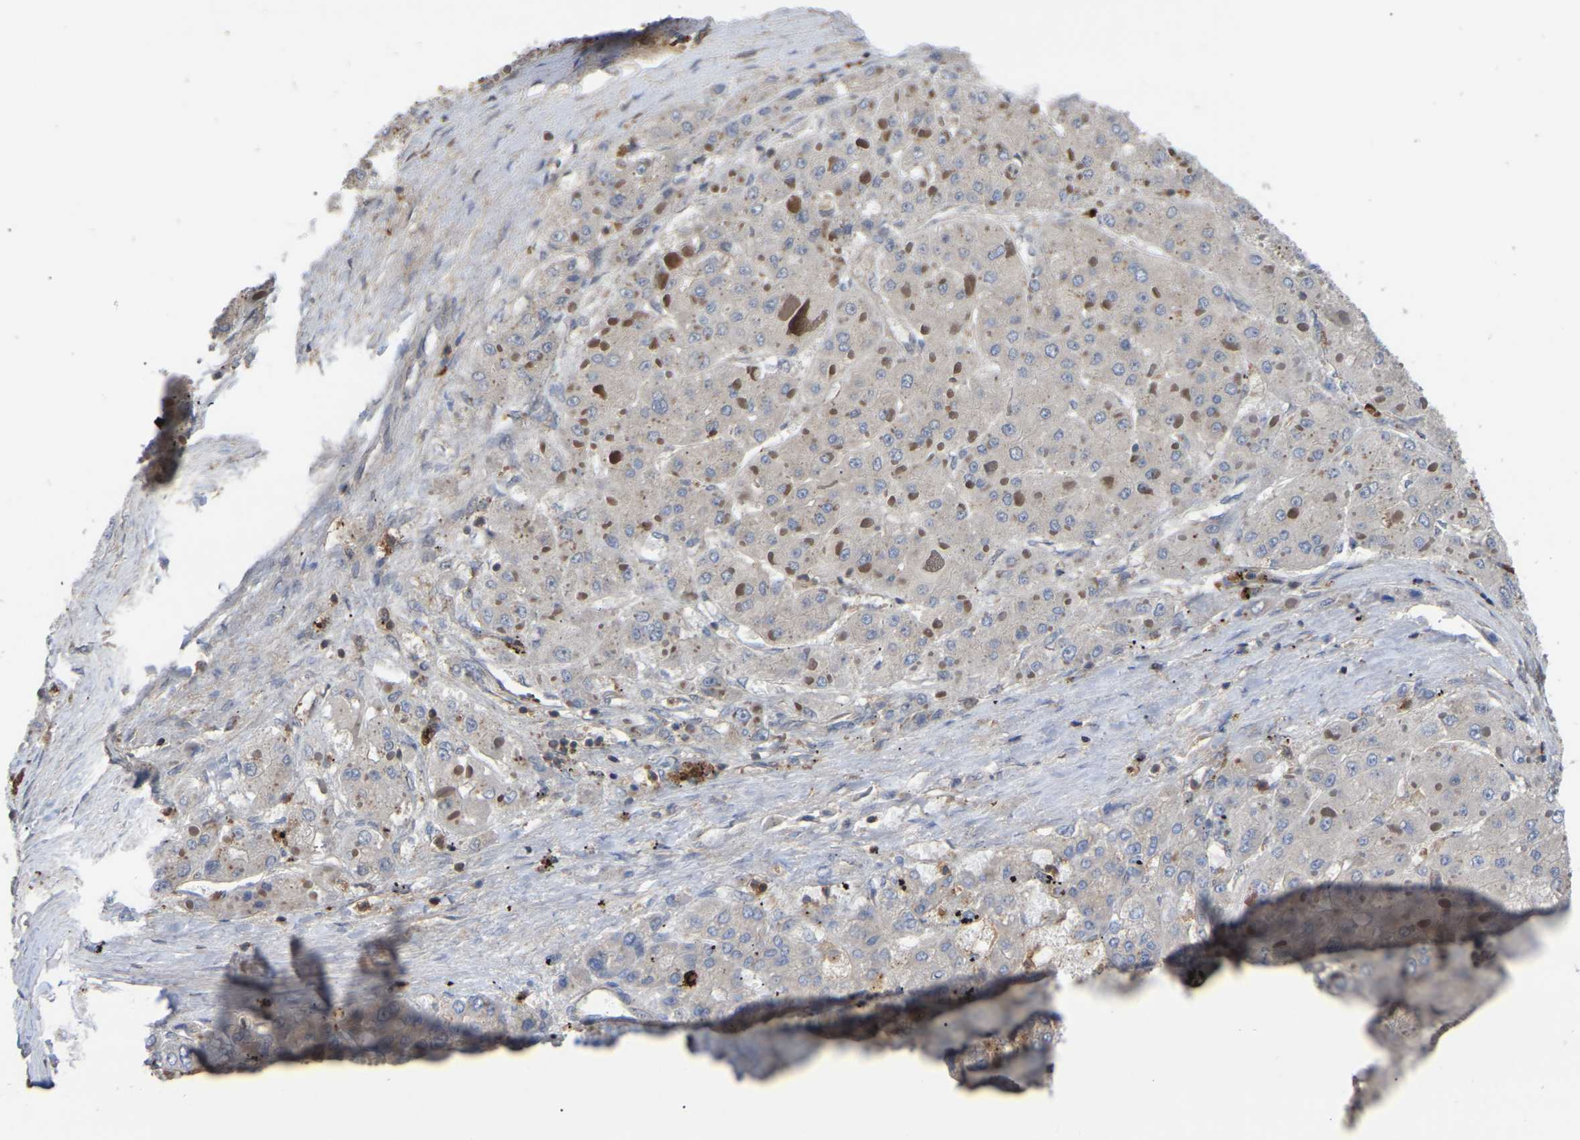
{"staining": {"intensity": "negative", "quantity": "none", "location": "none"}, "tissue": "liver cancer", "cell_type": "Tumor cells", "image_type": "cancer", "snomed": [{"axis": "morphology", "description": "Carcinoma, Hepatocellular, NOS"}, {"axis": "topography", "description": "Liver"}], "caption": "IHC micrograph of neoplastic tissue: human liver cancer (hepatocellular carcinoma) stained with DAB (3,3'-diaminobenzidine) reveals no significant protein expression in tumor cells. (DAB (3,3'-diaminobenzidine) immunohistochemistry visualized using brightfield microscopy, high magnification).", "gene": "CIT", "patient": {"sex": "female", "age": 73}}